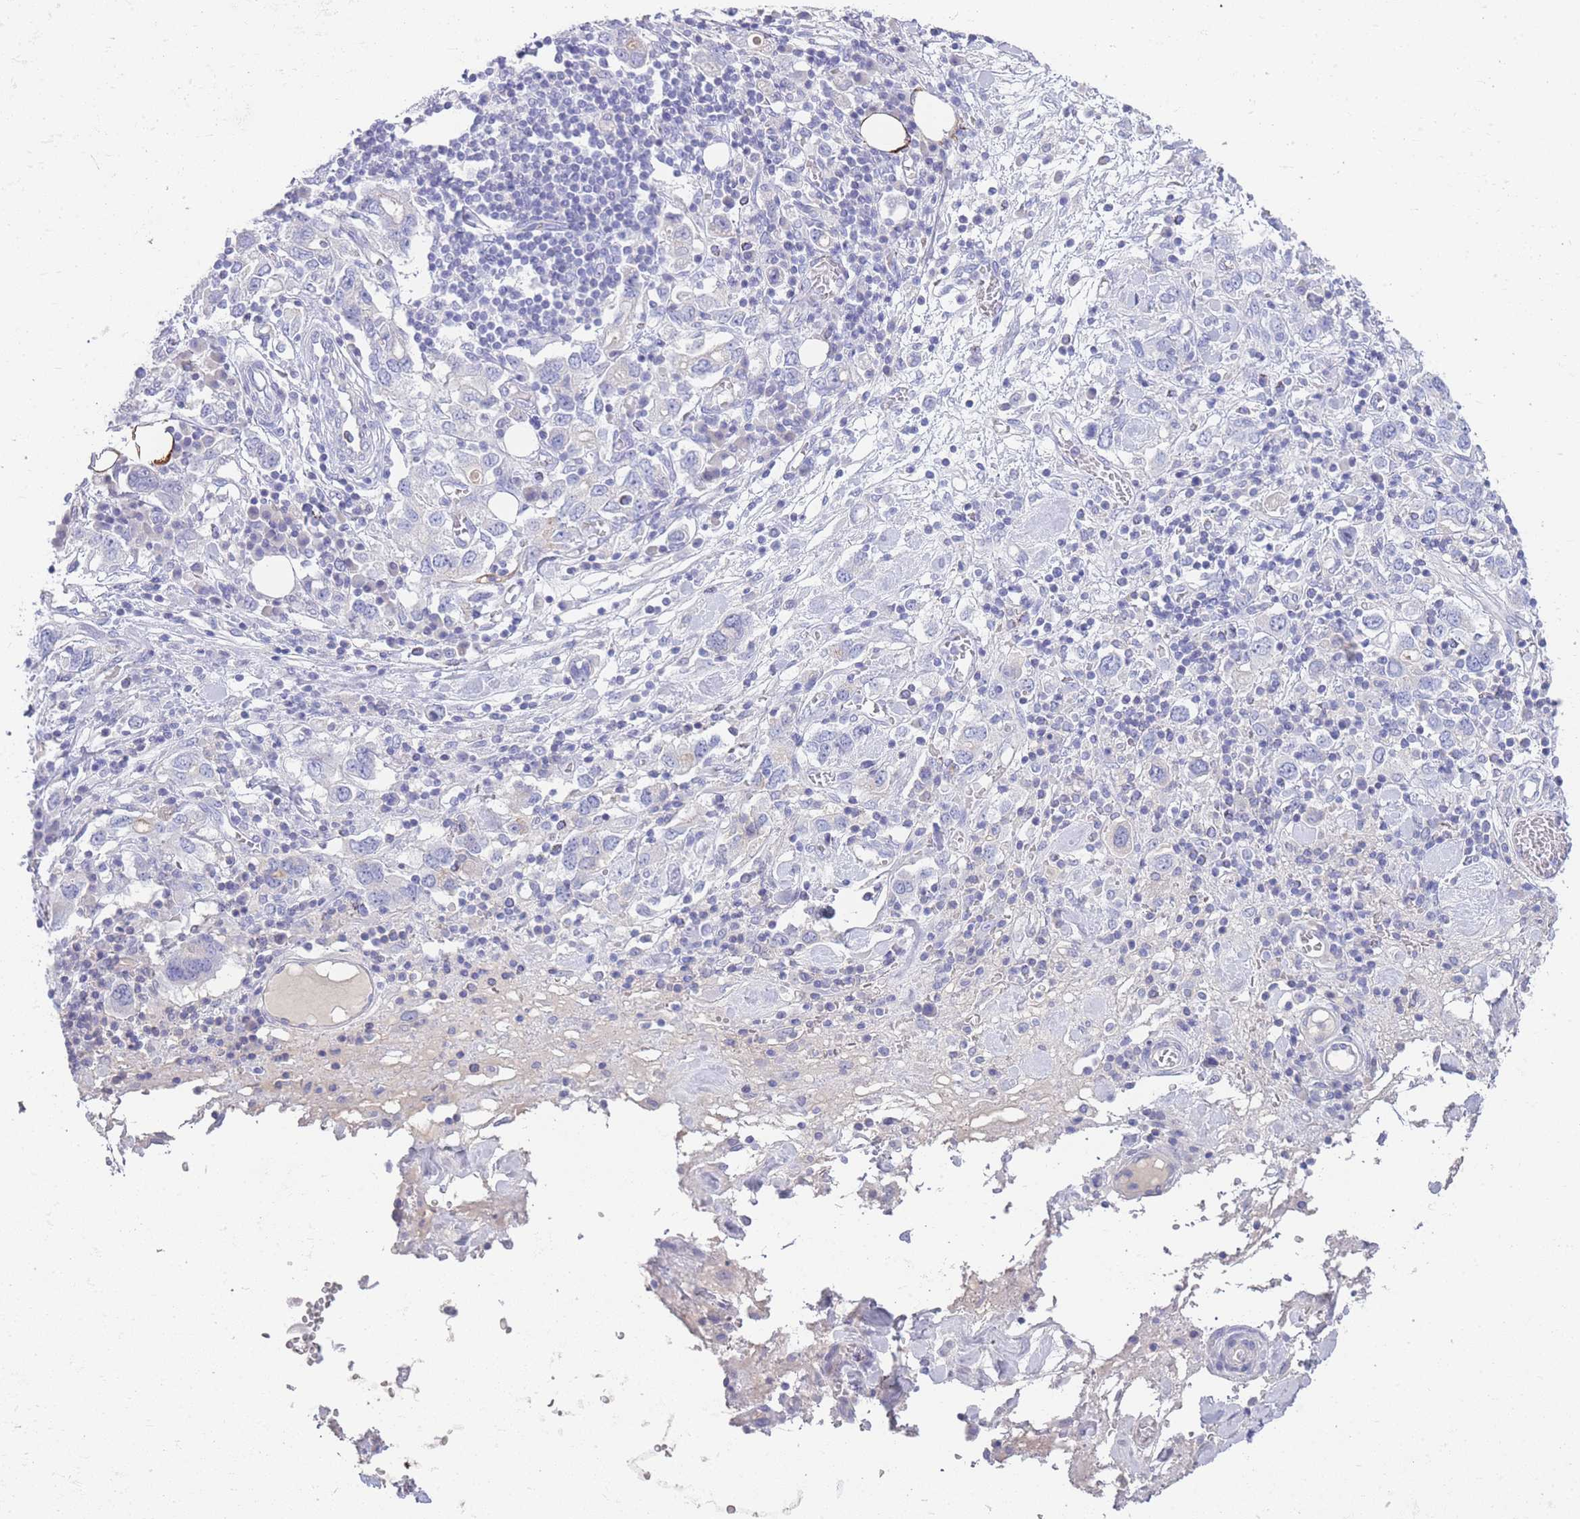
{"staining": {"intensity": "negative", "quantity": "none", "location": "none"}, "tissue": "stomach cancer", "cell_type": "Tumor cells", "image_type": "cancer", "snomed": [{"axis": "morphology", "description": "Adenocarcinoma, NOS"}, {"axis": "topography", "description": "Stomach, upper"}, {"axis": "topography", "description": "Stomach"}], "caption": "Tumor cells are negative for brown protein staining in stomach cancer (adenocarcinoma).", "gene": "LRRC37A", "patient": {"sex": "male", "age": 62}}